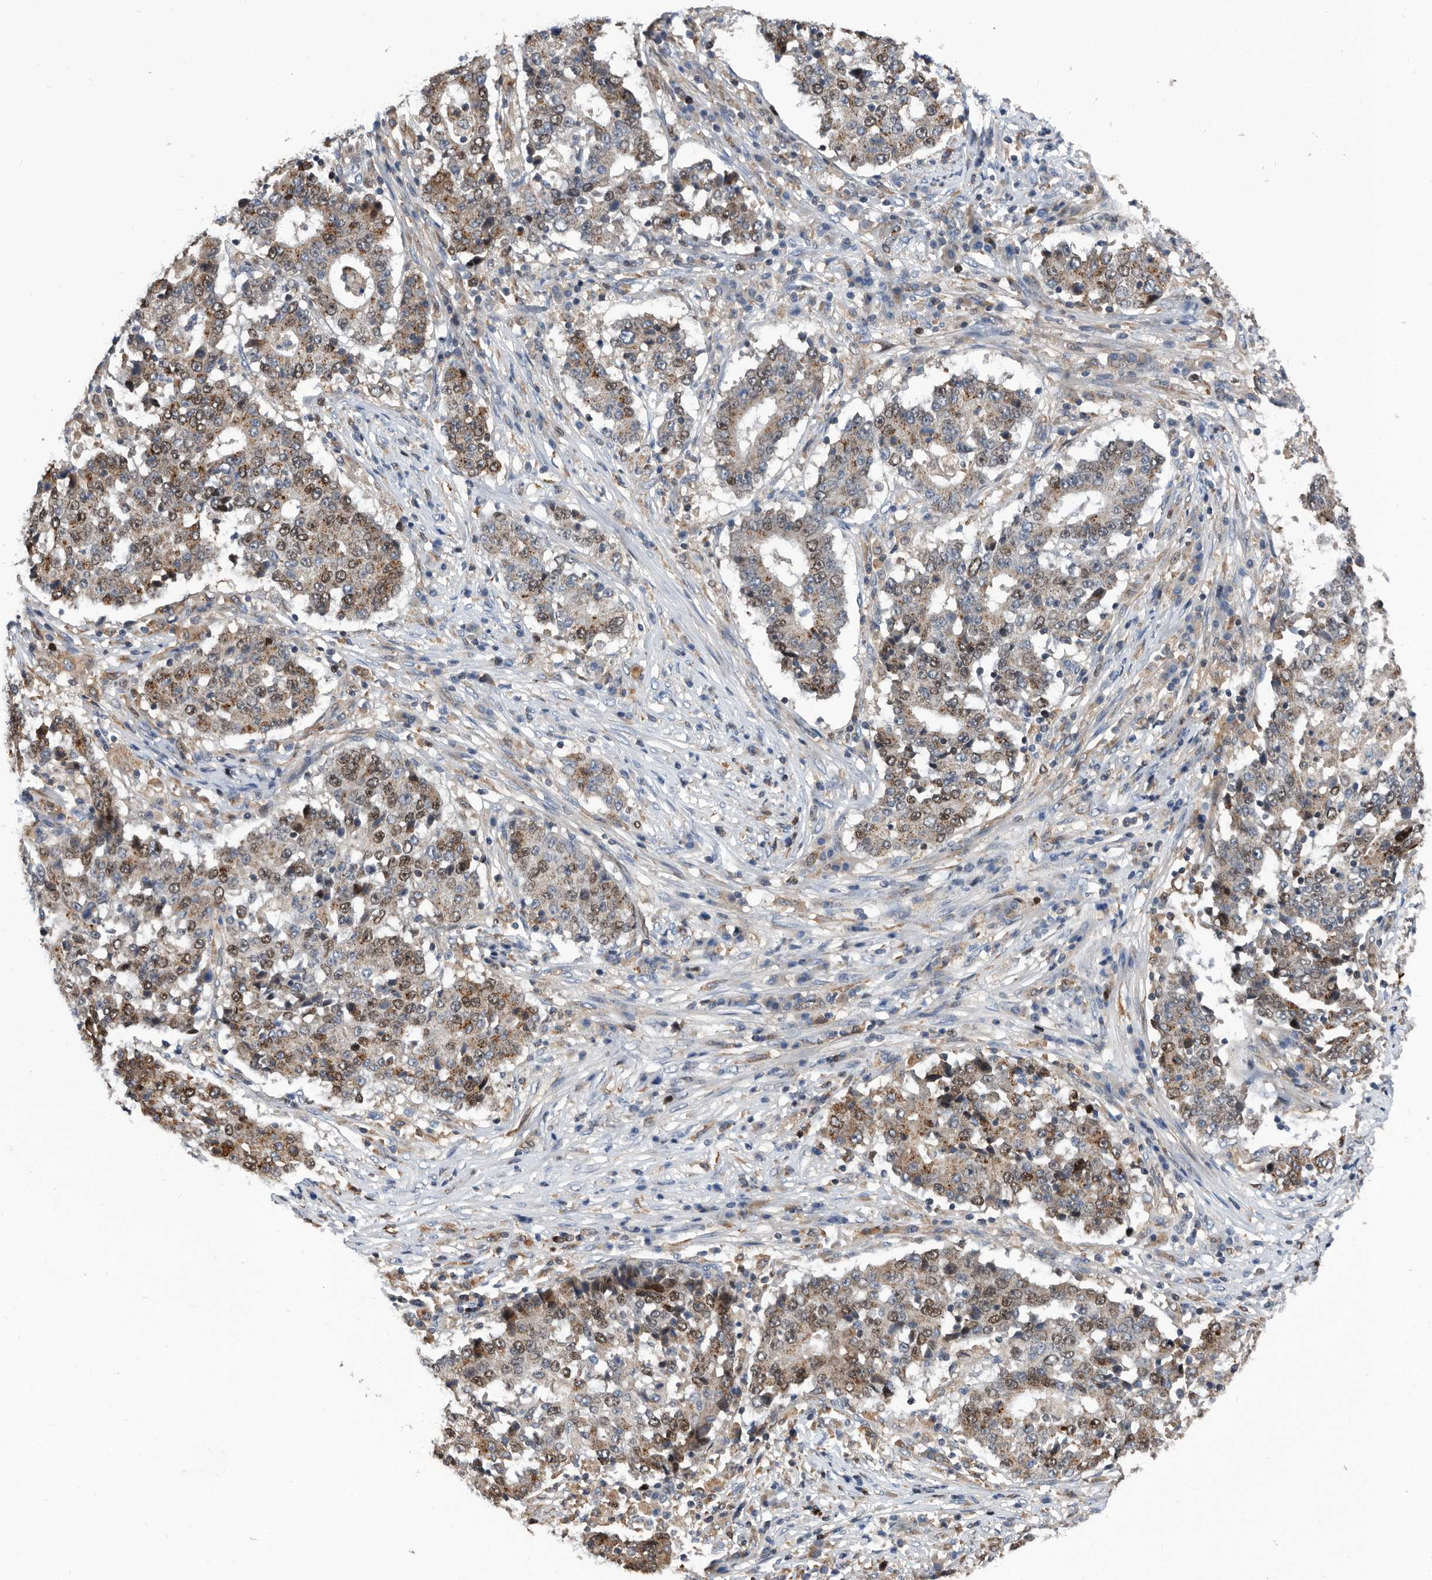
{"staining": {"intensity": "moderate", "quantity": ">75%", "location": "cytoplasmic/membranous,nuclear"}, "tissue": "stomach cancer", "cell_type": "Tumor cells", "image_type": "cancer", "snomed": [{"axis": "morphology", "description": "Adenocarcinoma, NOS"}, {"axis": "topography", "description": "Stomach"}], "caption": "Adenocarcinoma (stomach) tissue reveals moderate cytoplasmic/membranous and nuclear expression in approximately >75% of tumor cells (DAB = brown stain, brightfield microscopy at high magnification).", "gene": "ATAD2", "patient": {"sex": "male", "age": 59}}